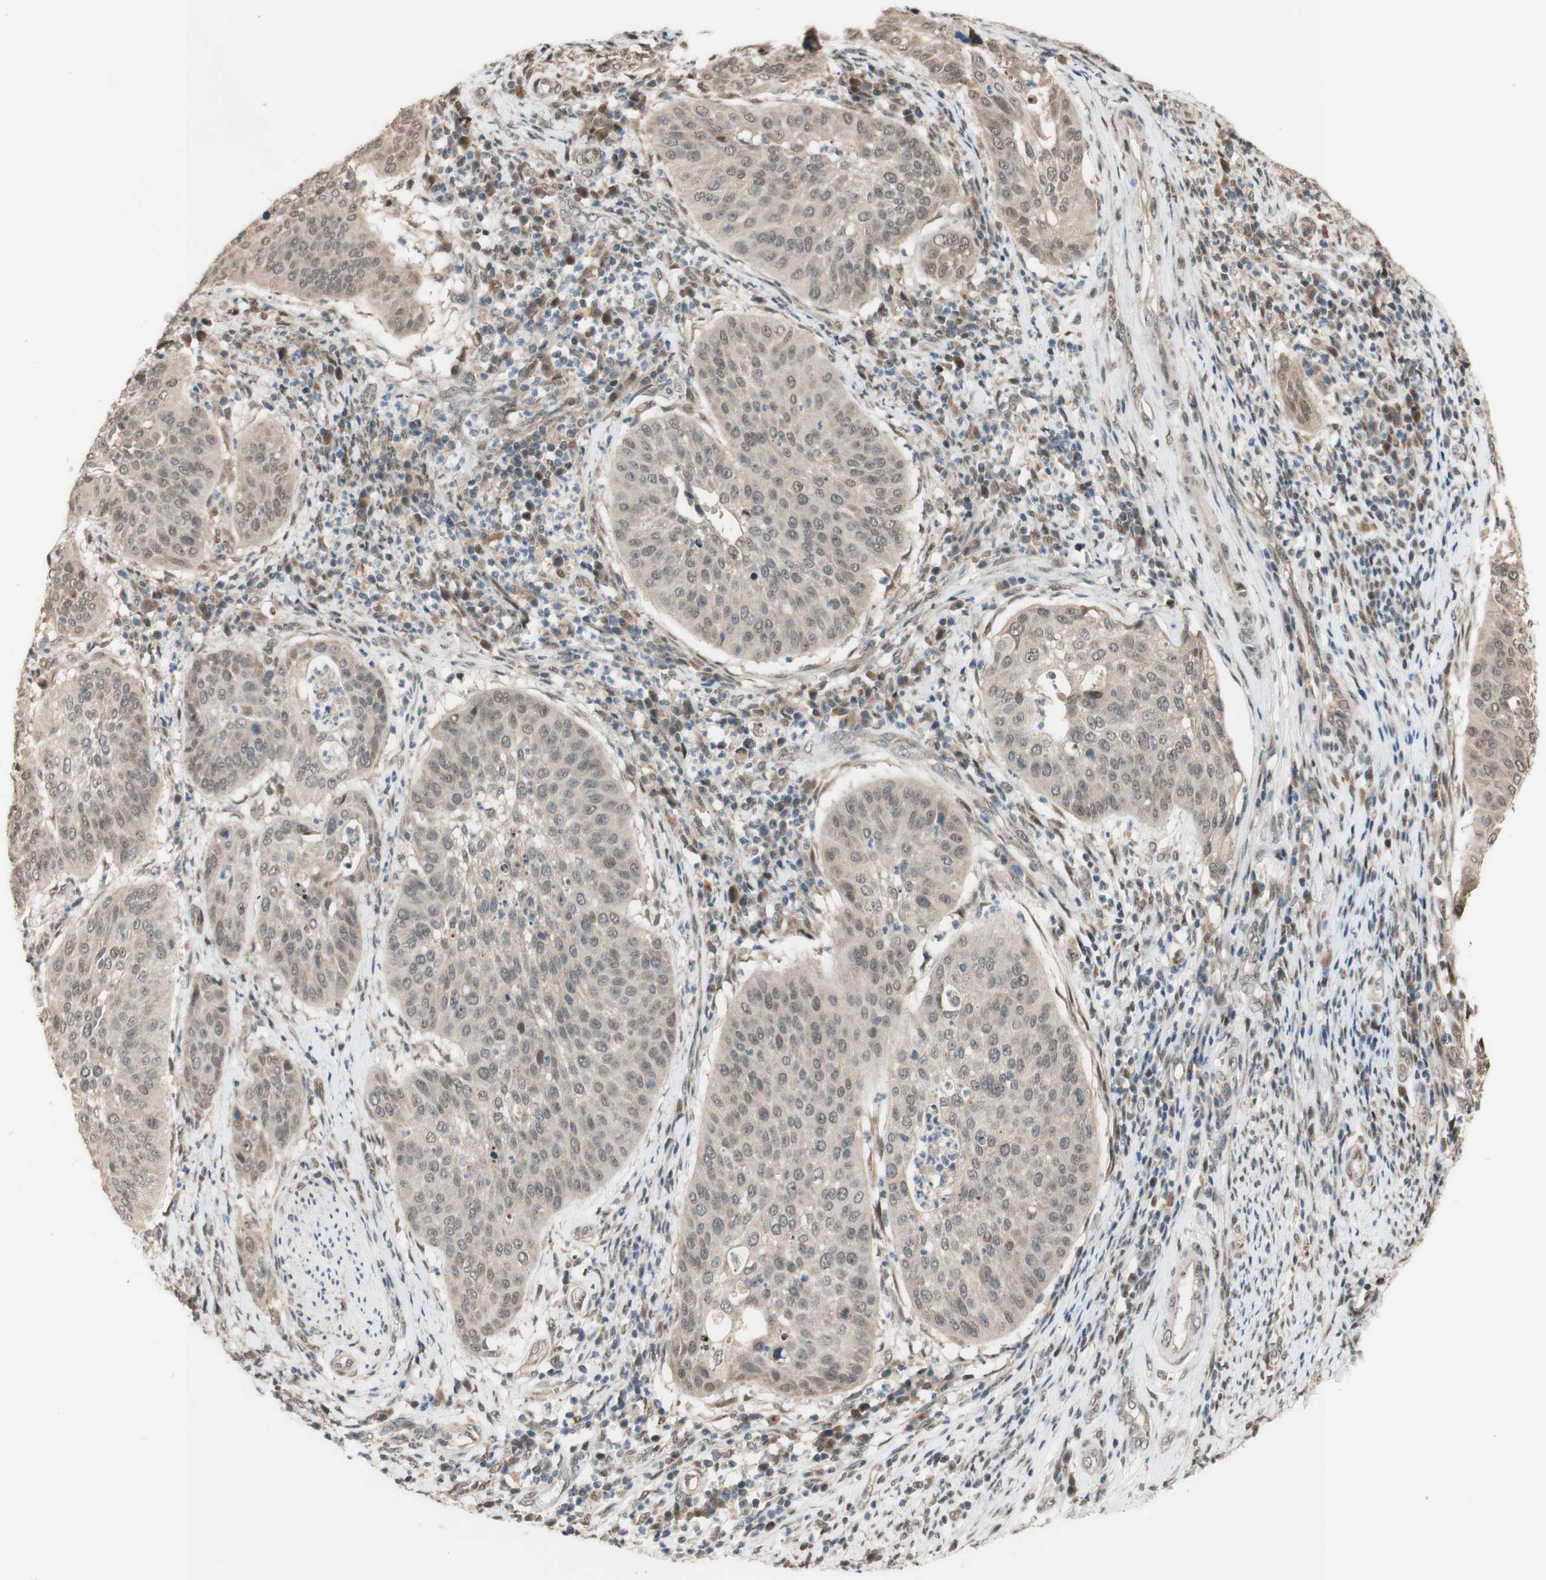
{"staining": {"intensity": "negative", "quantity": "none", "location": "none"}, "tissue": "cervical cancer", "cell_type": "Tumor cells", "image_type": "cancer", "snomed": [{"axis": "morphology", "description": "Normal tissue, NOS"}, {"axis": "morphology", "description": "Squamous cell carcinoma, NOS"}, {"axis": "topography", "description": "Cervix"}], "caption": "Cervical cancer (squamous cell carcinoma) stained for a protein using immunohistochemistry (IHC) demonstrates no positivity tumor cells.", "gene": "CCNC", "patient": {"sex": "female", "age": 39}}